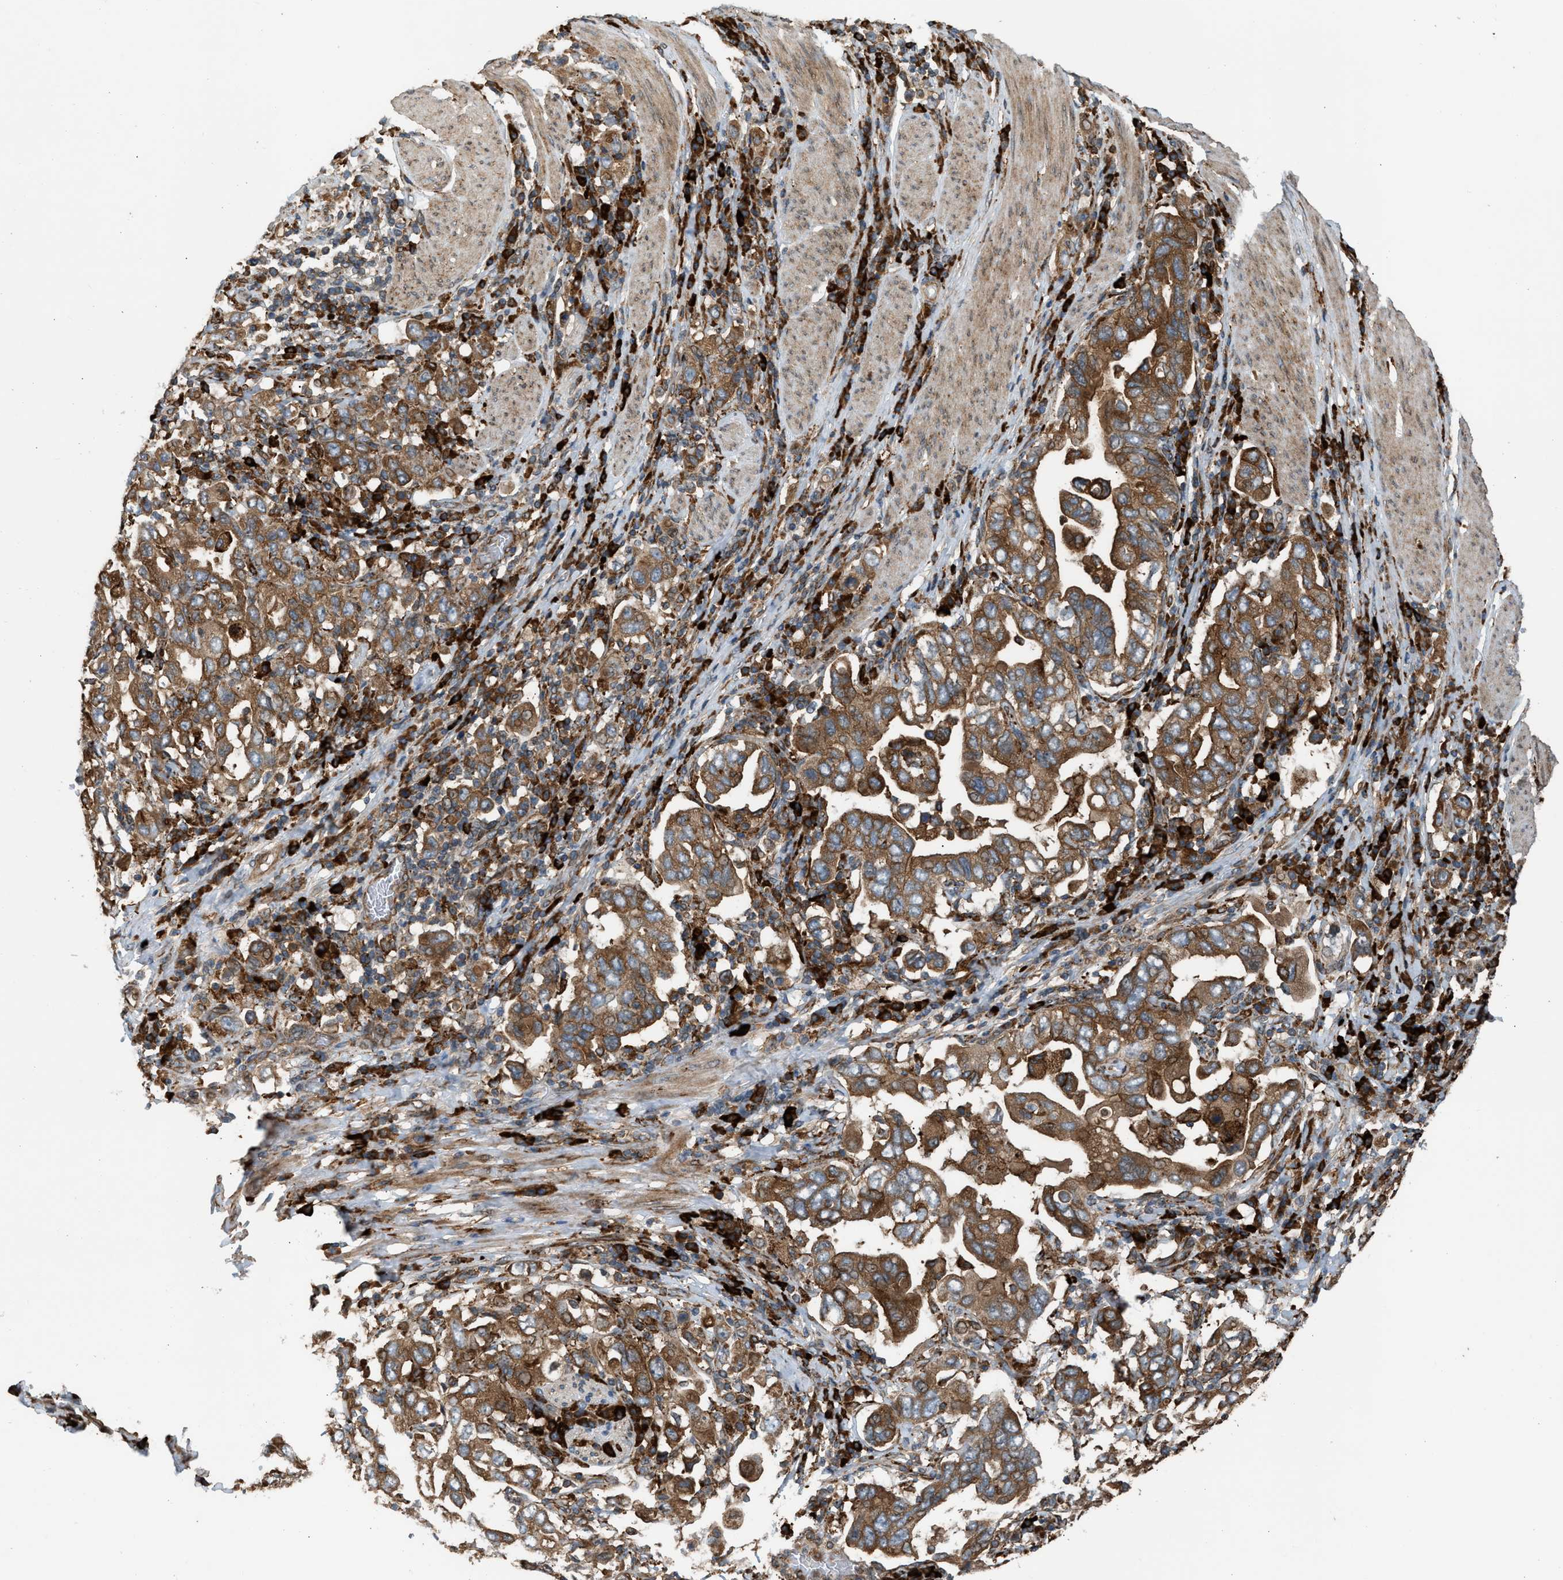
{"staining": {"intensity": "strong", "quantity": ">75%", "location": "cytoplasmic/membranous"}, "tissue": "stomach cancer", "cell_type": "Tumor cells", "image_type": "cancer", "snomed": [{"axis": "morphology", "description": "Adenocarcinoma, NOS"}, {"axis": "topography", "description": "Stomach, upper"}], "caption": "Immunohistochemical staining of human stomach cancer (adenocarcinoma) reveals strong cytoplasmic/membranous protein positivity in about >75% of tumor cells.", "gene": "BAIAP2L1", "patient": {"sex": "male", "age": 62}}